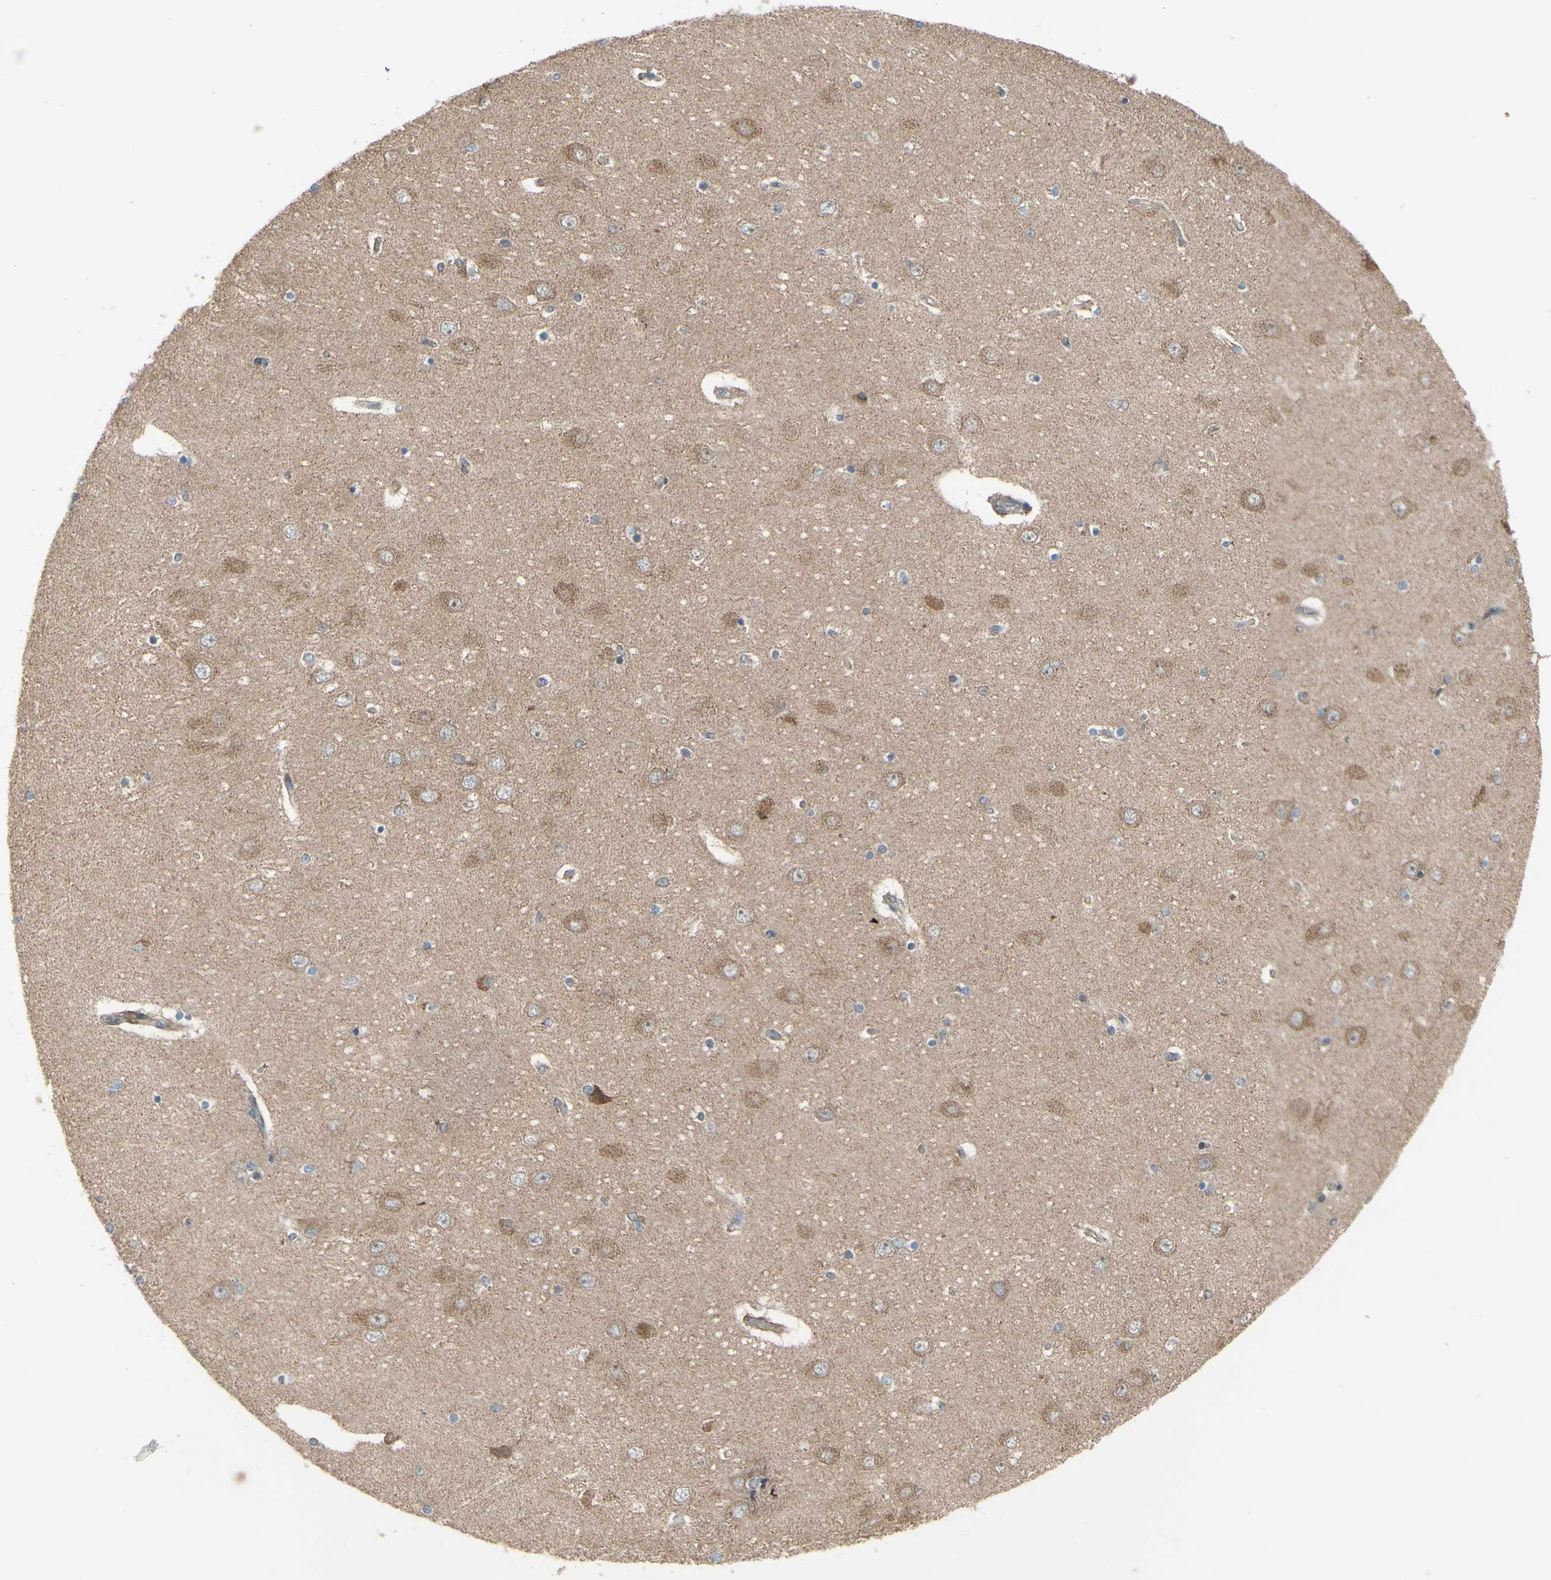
{"staining": {"intensity": "negative", "quantity": "none", "location": "none"}, "tissue": "hippocampus", "cell_type": "Glial cells", "image_type": "normal", "snomed": [{"axis": "morphology", "description": "Normal tissue, NOS"}, {"axis": "topography", "description": "Hippocampus"}], "caption": "This is an immunohistochemistry (IHC) image of unremarkable human hippocampus. There is no positivity in glial cells.", "gene": "GRAMD1B", "patient": {"sex": "female", "age": 54}}